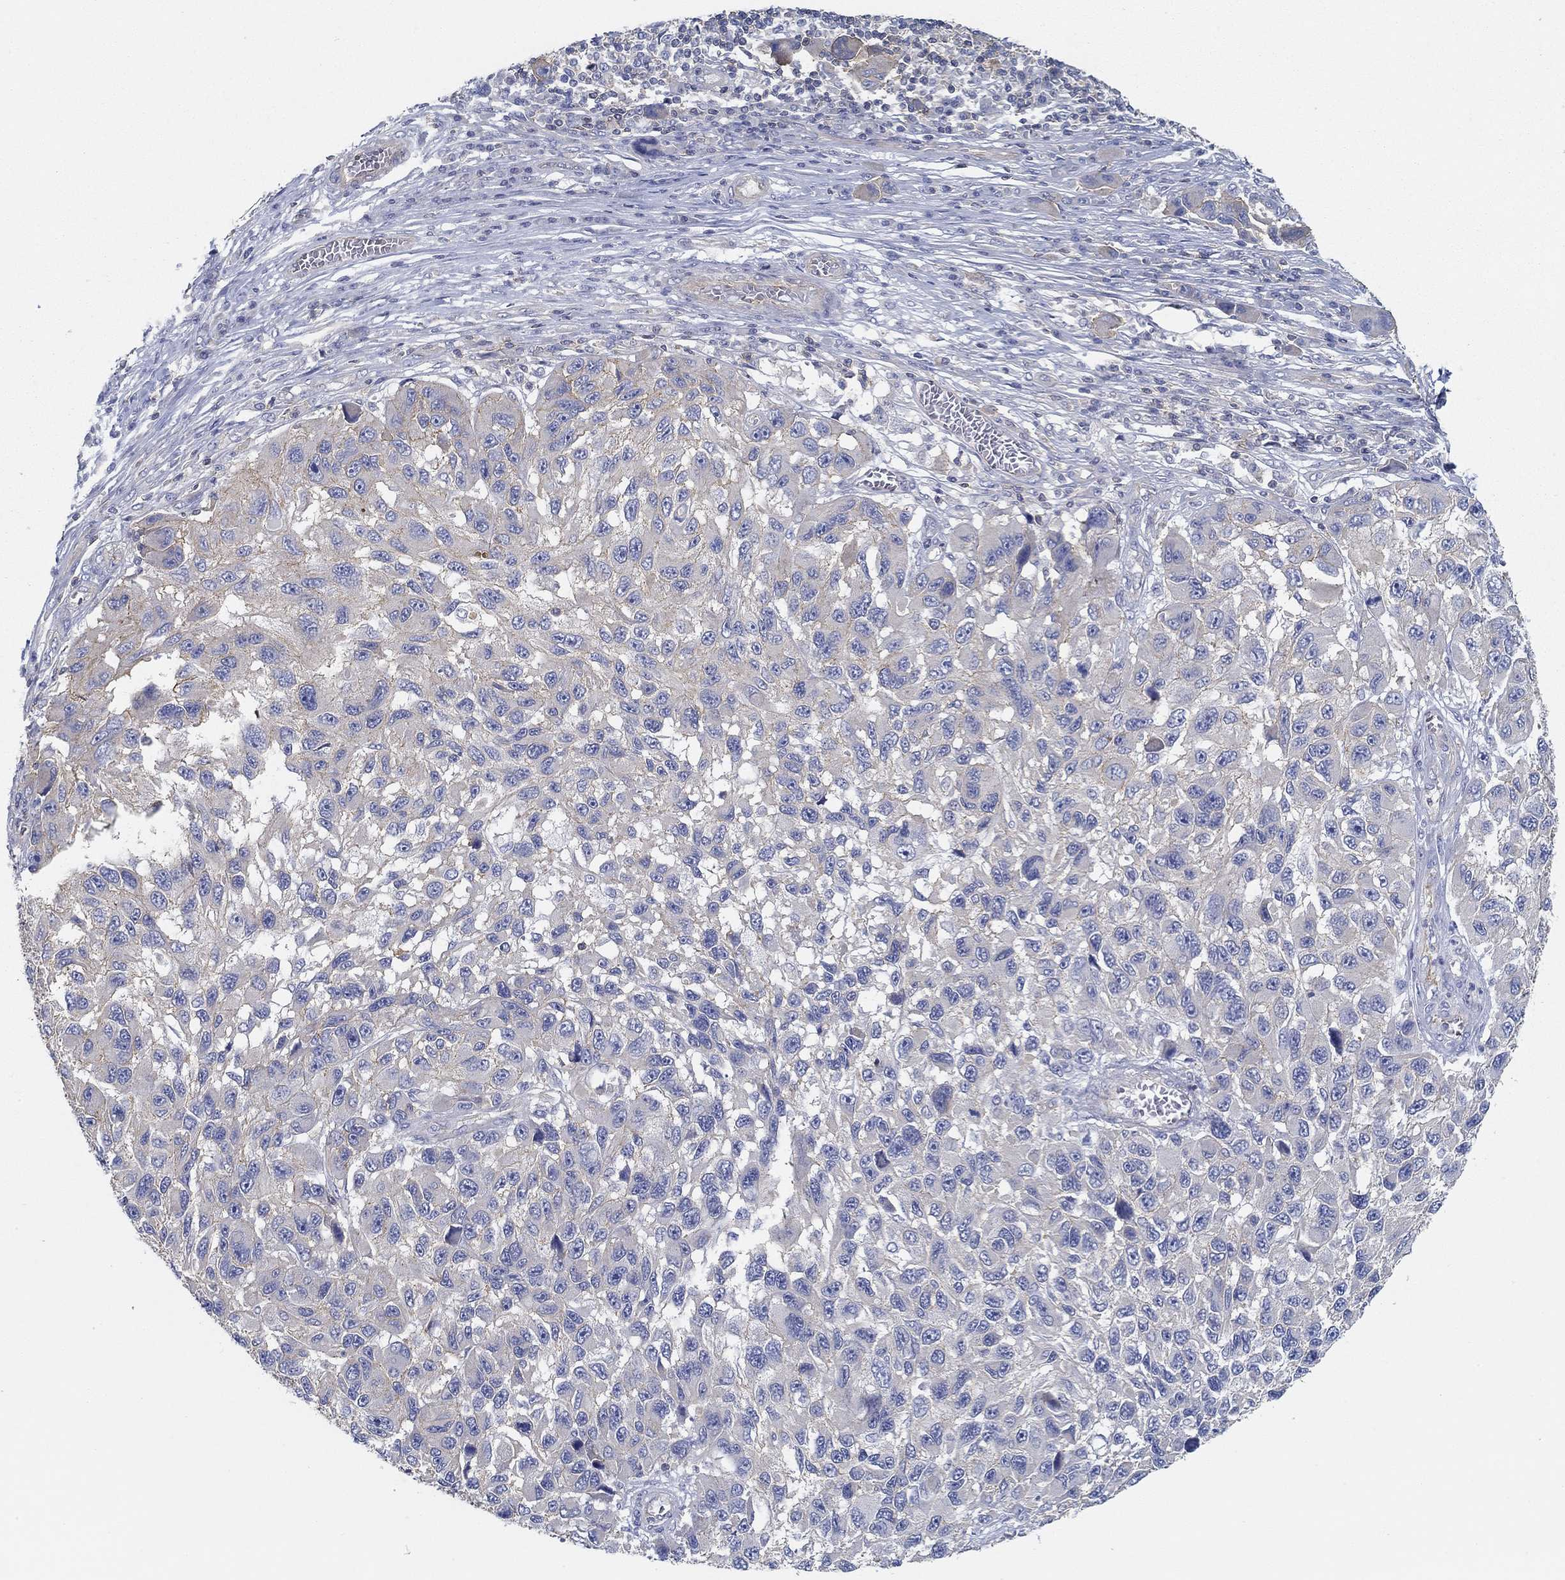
{"staining": {"intensity": "negative", "quantity": "none", "location": "none"}, "tissue": "melanoma", "cell_type": "Tumor cells", "image_type": "cancer", "snomed": [{"axis": "morphology", "description": "Malignant melanoma, NOS"}, {"axis": "topography", "description": "Skin"}], "caption": "High magnification brightfield microscopy of malignant melanoma stained with DAB (brown) and counterstained with hematoxylin (blue): tumor cells show no significant expression.", "gene": "BBOF1", "patient": {"sex": "male", "age": 53}}